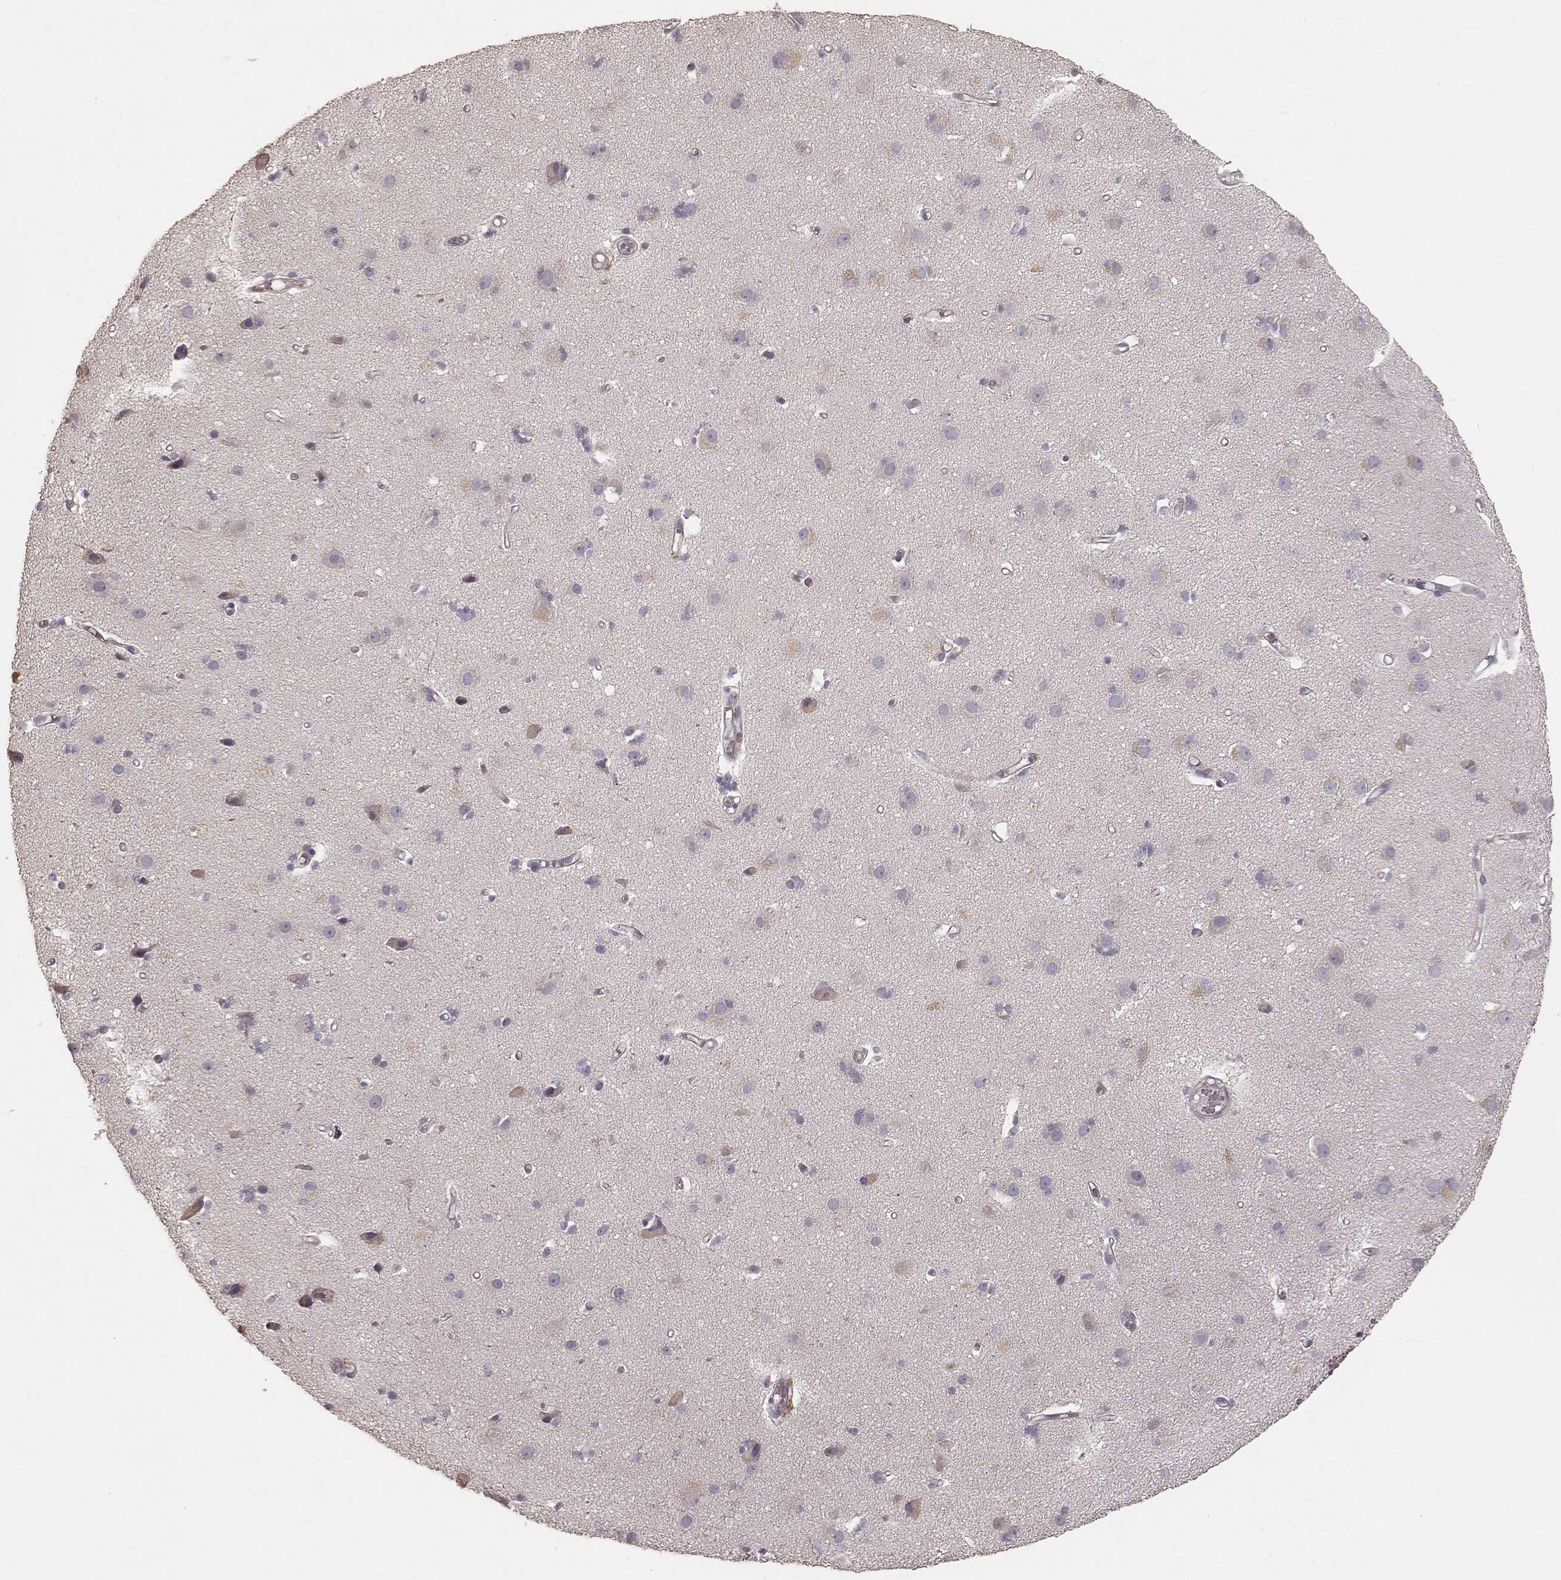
{"staining": {"intensity": "negative", "quantity": "none", "location": "none"}, "tissue": "cerebral cortex", "cell_type": "Endothelial cells", "image_type": "normal", "snomed": [{"axis": "morphology", "description": "Normal tissue, NOS"}, {"axis": "morphology", "description": "Glioma, malignant, High grade"}, {"axis": "topography", "description": "Cerebral cortex"}], "caption": "The micrograph shows no significant staining in endothelial cells of cerebral cortex. (DAB (3,3'-diaminobenzidine) IHC with hematoxylin counter stain).", "gene": "KCNJ9", "patient": {"sex": "male", "age": 71}}